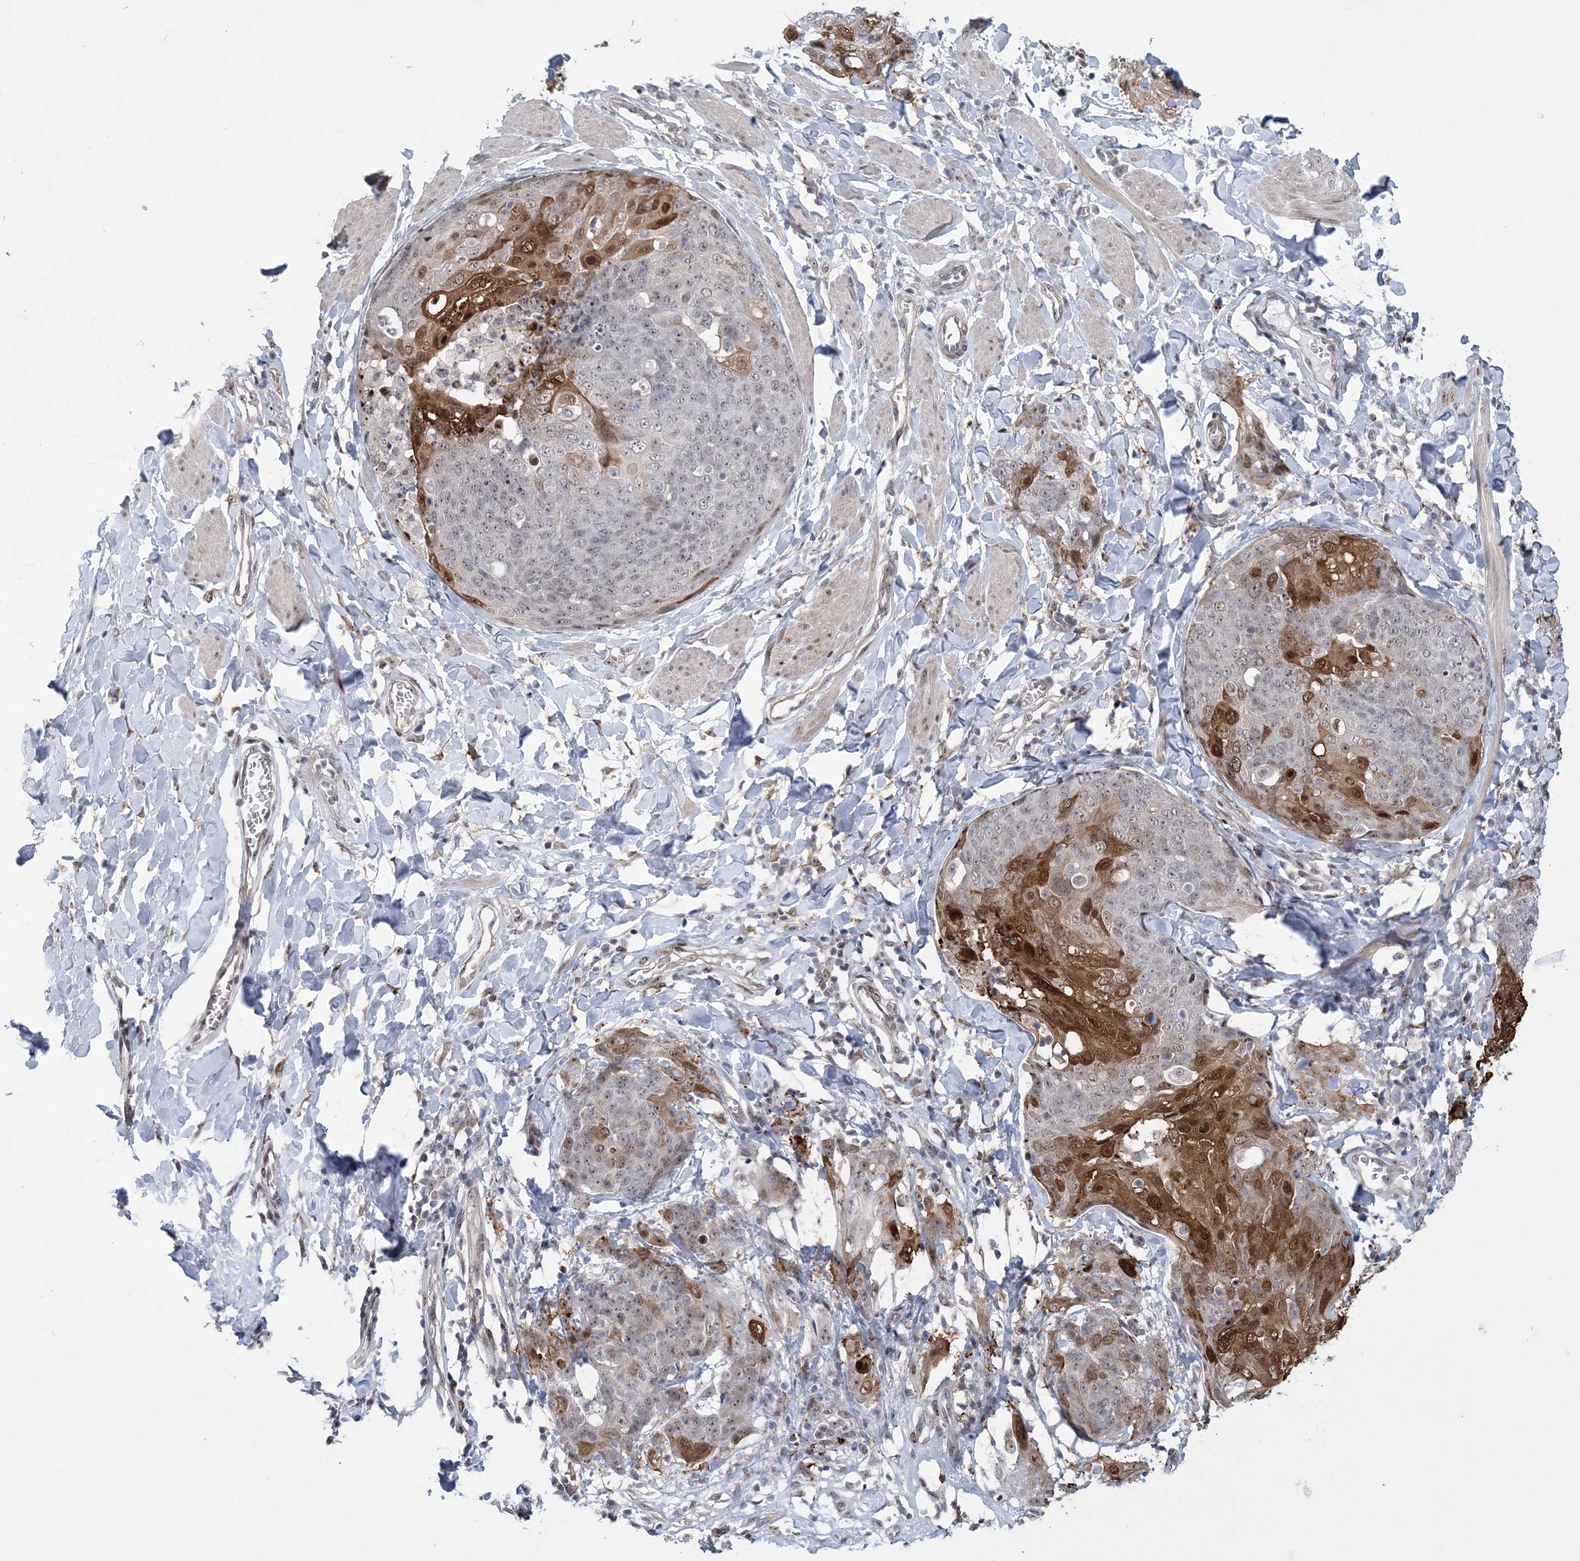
{"staining": {"intensity": "strong", "quantity": "<25%", "location": "cytoplasmic/membranous,nuclear"}, "tissue": "skin cancer", "cell_type": "Tumor cells", "image_type": "cancer", "snomed": [{"axis": "morphology", "description": "Squamous cell carcinoma, NOS"}, {"axis": "topography", "description": "Skin"}, {"axis": "topography", "description": "Vulva"}], "caption": "A brown stain shows strong cytoplasmic/membranous and nuclear positivity of a protein in squamous cell carcinoma (skin) tumor cells.", "gene": "HOMEZ", "patient": {"sex": "female", "age": 85}}